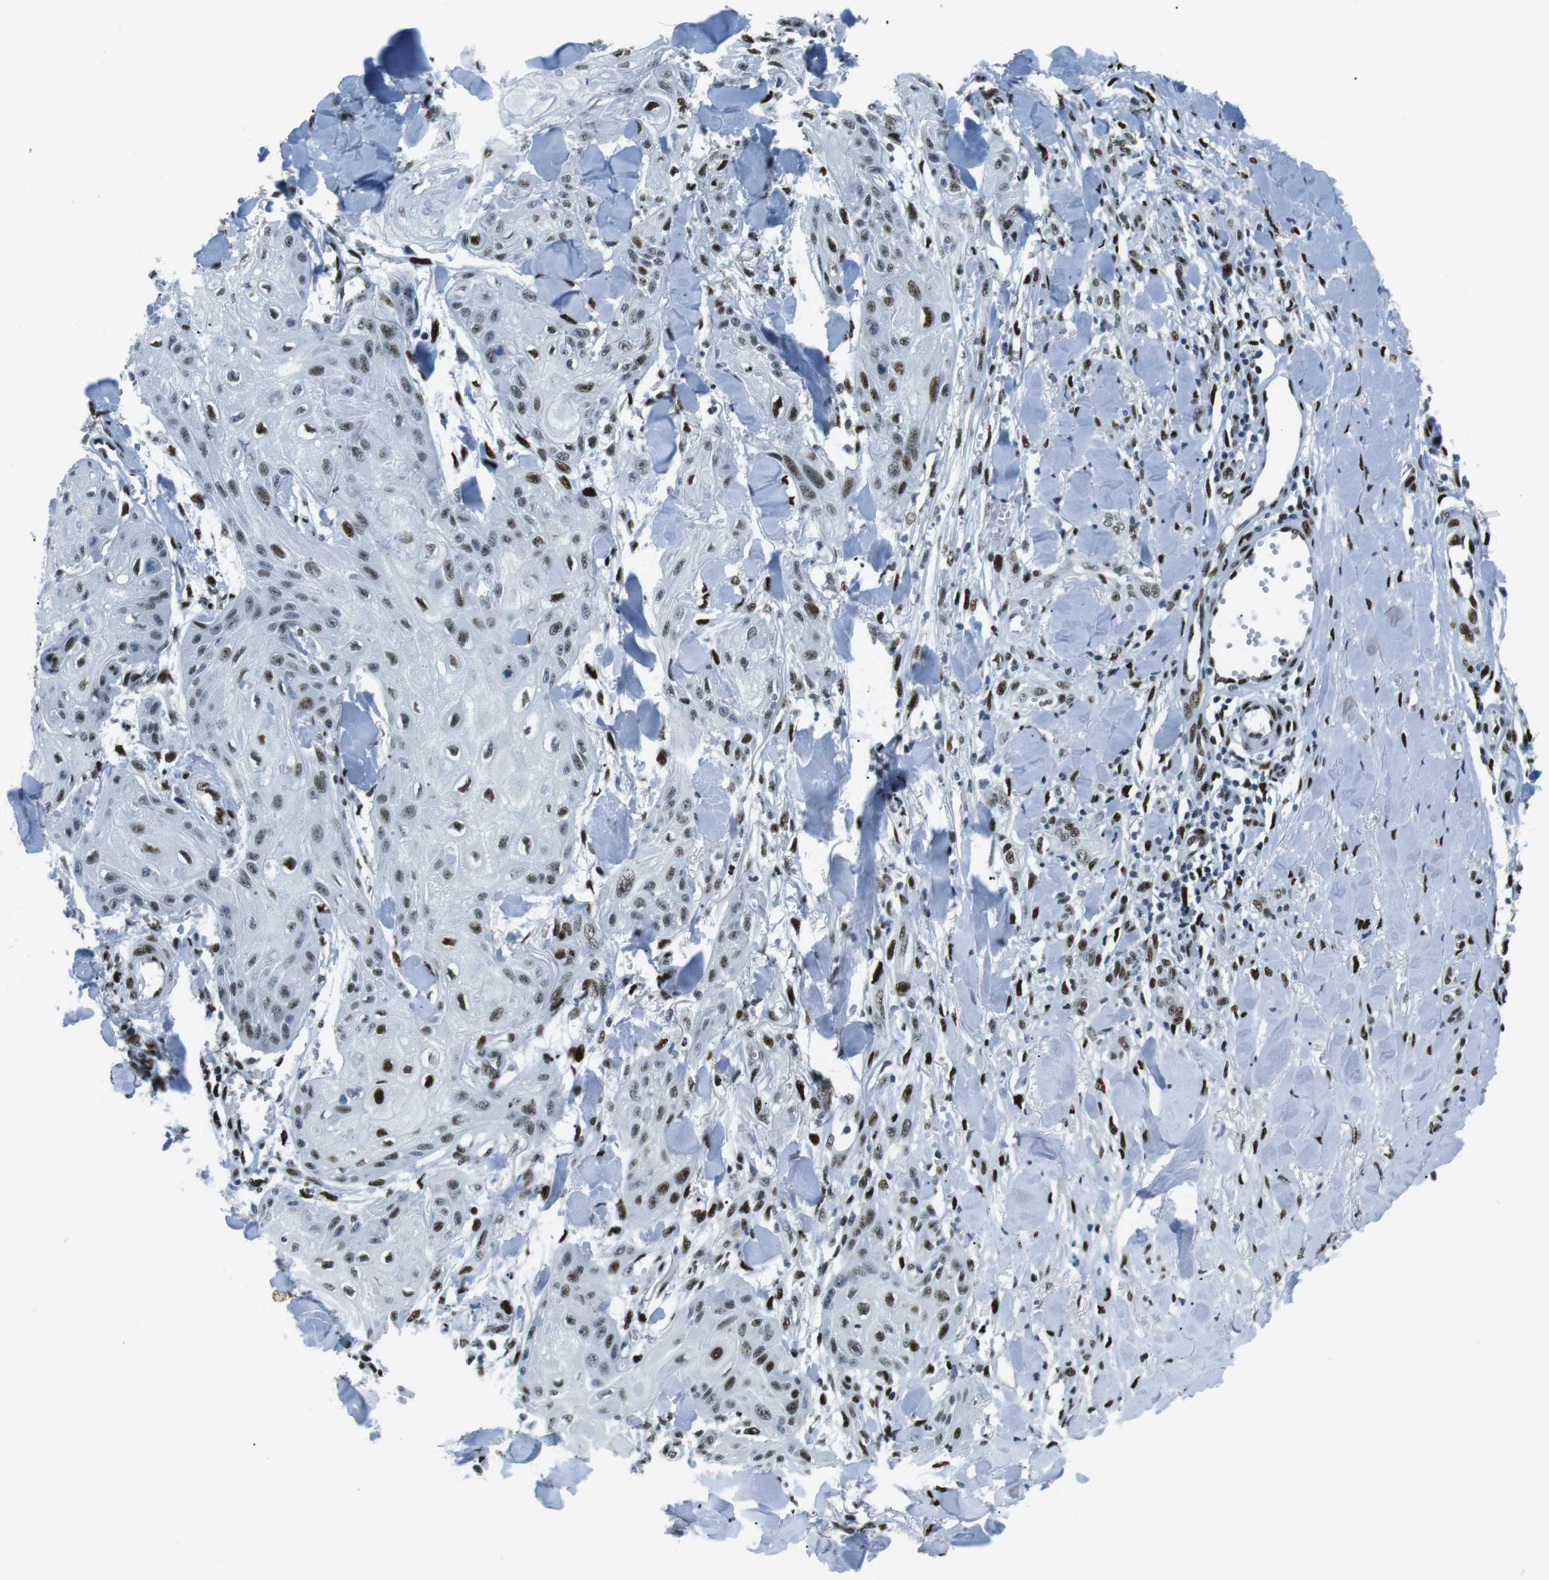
{"staining": {"intensity": "moderate", "quantity": ">75%", "location": "nuclear"}, "tissue": "skin cancer", "cell_type": "Tumor cells", "image_type": "cancer", "snomed": [{"axis": "morphology", "description": "Squamous cell carcinoma, NOS"}, {"axis": "topography", "description": "Skin"}], "caption": "An image showing moderate nuclear positivity in about >75% of tumor cells in skin squamous cell carcinoma, as visualized by brown immunohistochemical staining.", "gene": "PML", "patient": {"sex": "male", "age": 74}}